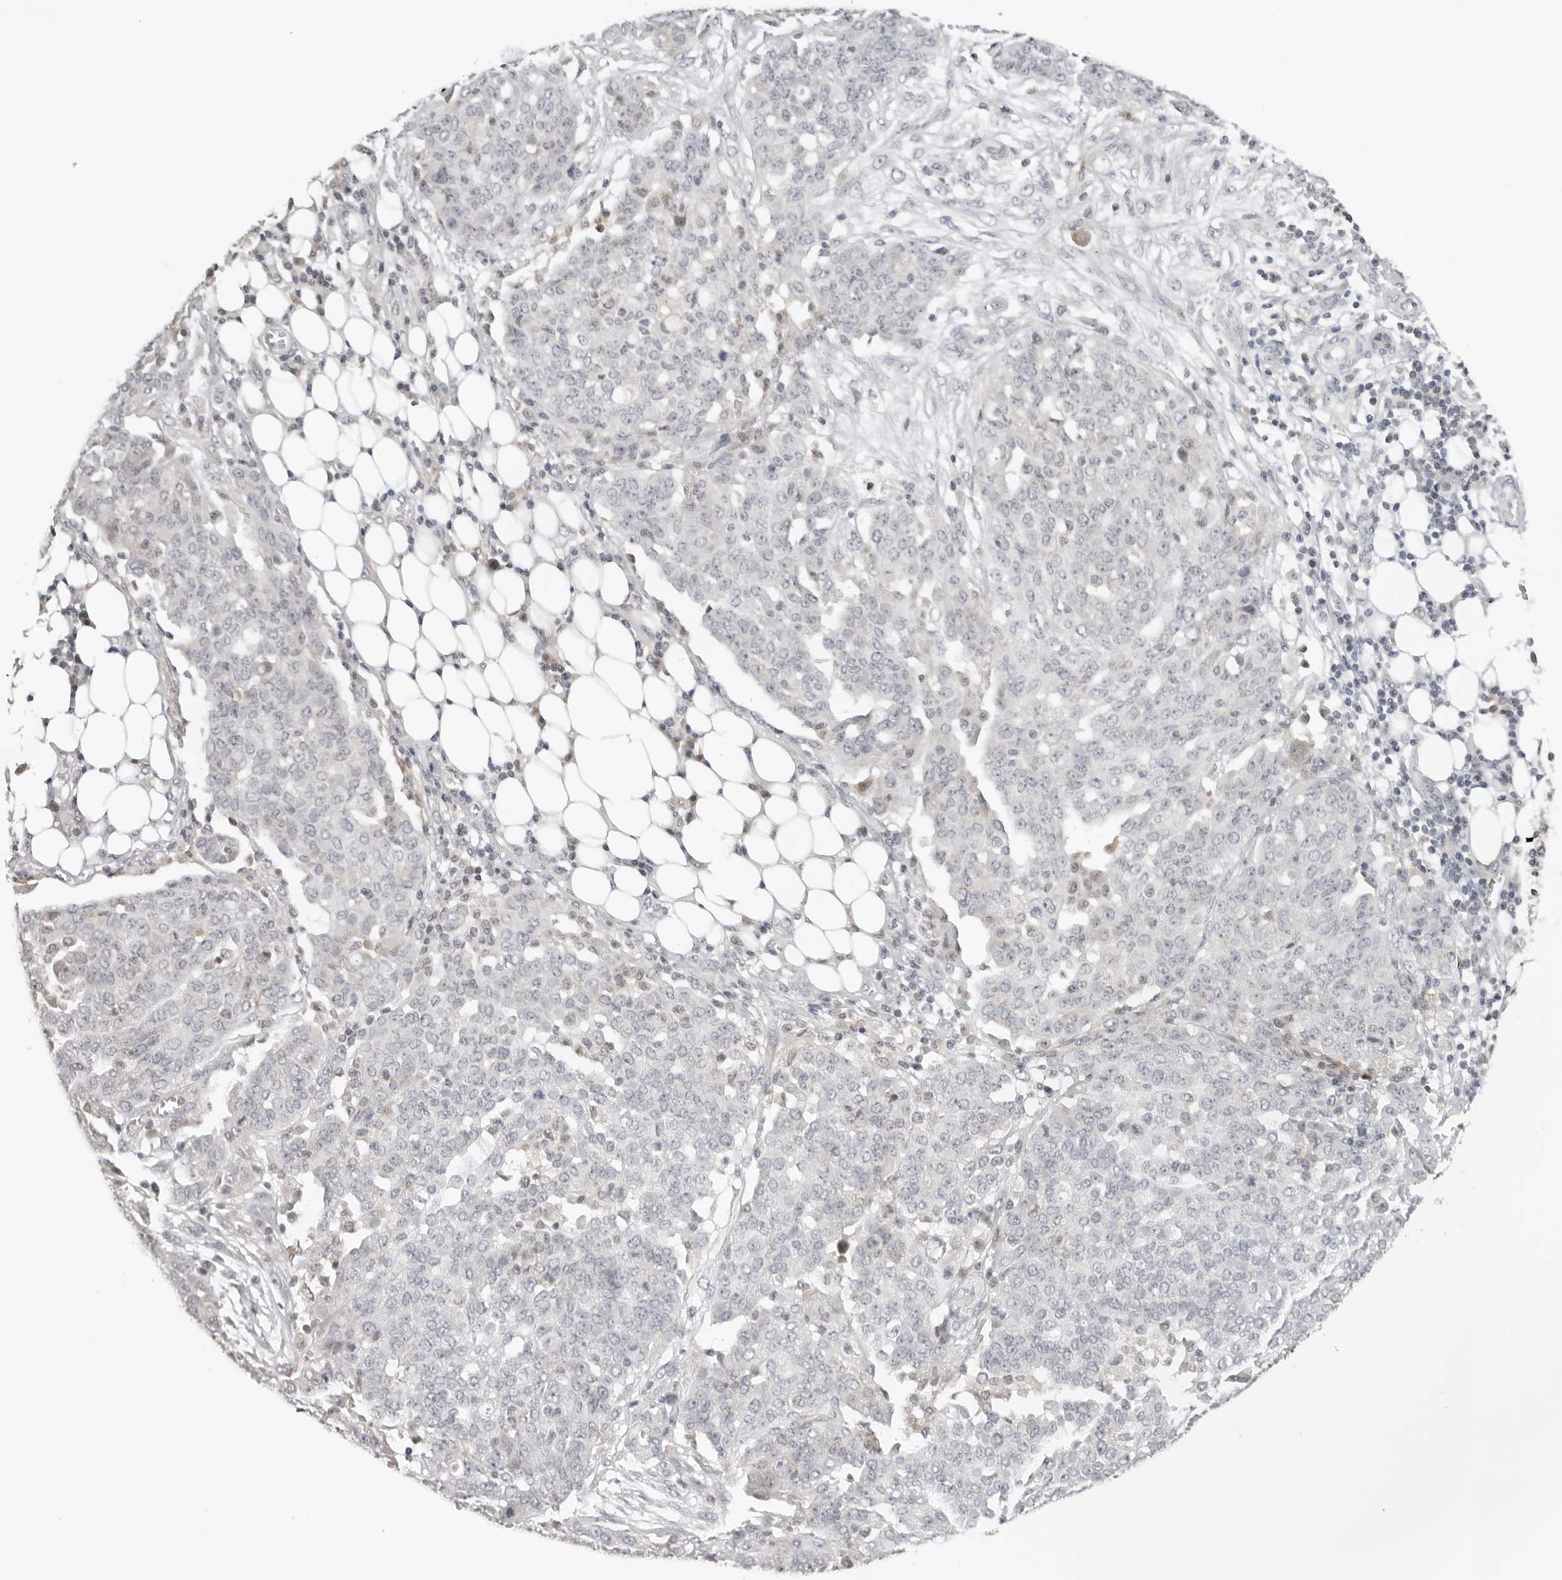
{"staining": {"intensity": "negative", "quantity": "none", "location": "none"}, "tissue": "ovarian cancer", "cell_type": "Tumor cells", "image_type": "cancer", "snomed": [{"axis": "morphology", "description": "Cystadenocarcinoma, serous, NOS"}, {"axis": "topography", "description": "Soft tissue"}, {"axis": "topography", "description": "Ovary"}], "caption": "Image shows no protein expression in tumor cells of ovarian serous cystadenocarcinoma tissue. (DAB immunohistochemistry (IHC) with hematoxylin counter stain).", "gene": "ACP6", "patient": {"sex": "female", "age": 57}}